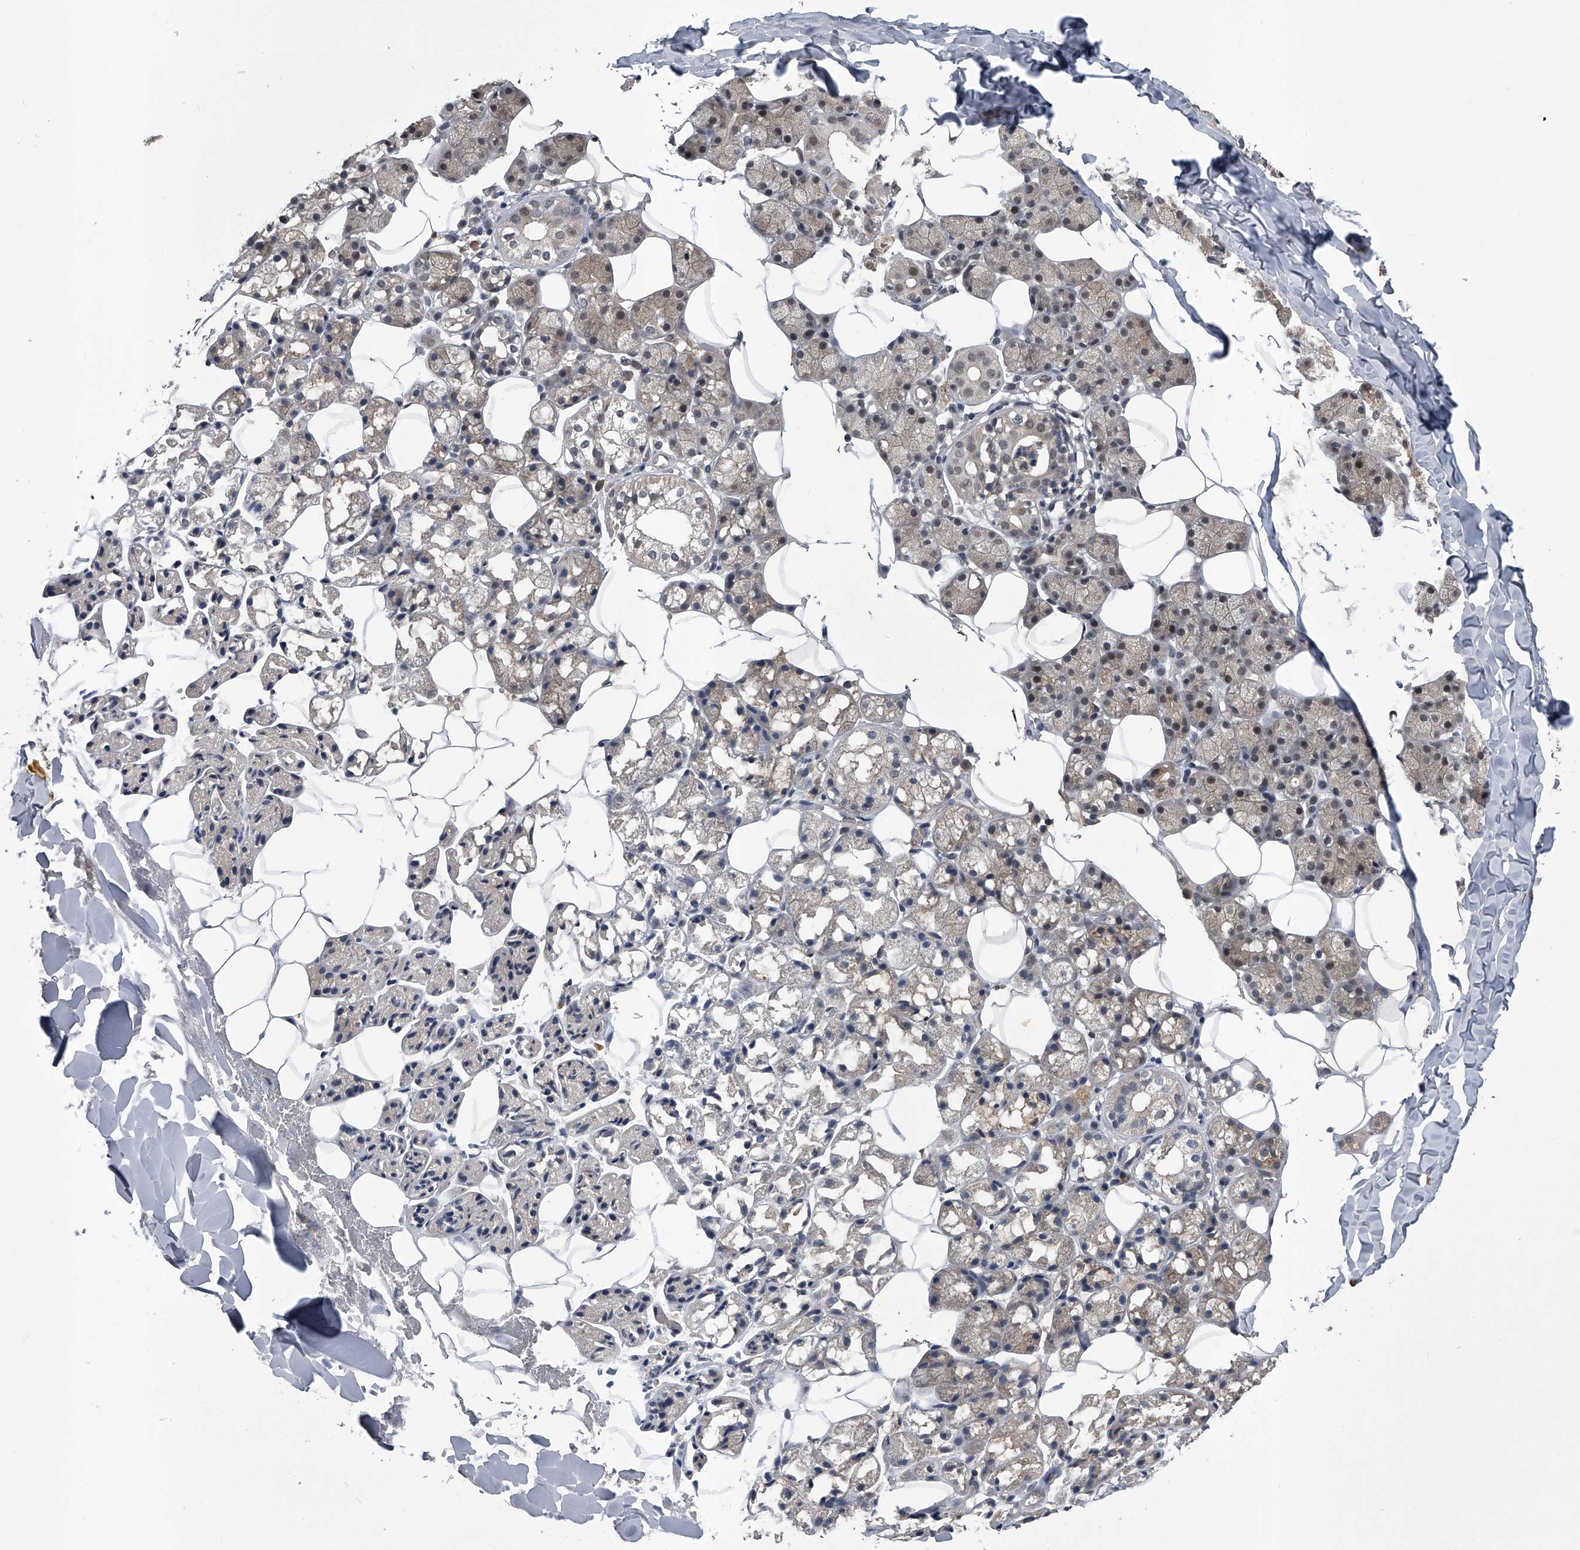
{"staining": {"intensity": "weak", "quantity": "25%-75%", "location": "cytoplasmic/membranous"}, "tissue": "salivary gland", "cell_type": "Glandular cells", "image_type": "normal", "snomed": [{"axis": "morphology", "description": "Normal tissue, NOS"}, {"axis": "topography", "description": "Salivary gland"}], "caption": "Salivary gland stained for a protein exhibits weak cytoplasmic/membranous positivity in glandular cells. The staining was performed using DAB to visualize the protein expression in brown, while the nuclei were stained in blue with hematoxylin (Magnification: 20x).", "gene": "SLC12A8", "patient": {"sex": "female", "age": 33}}